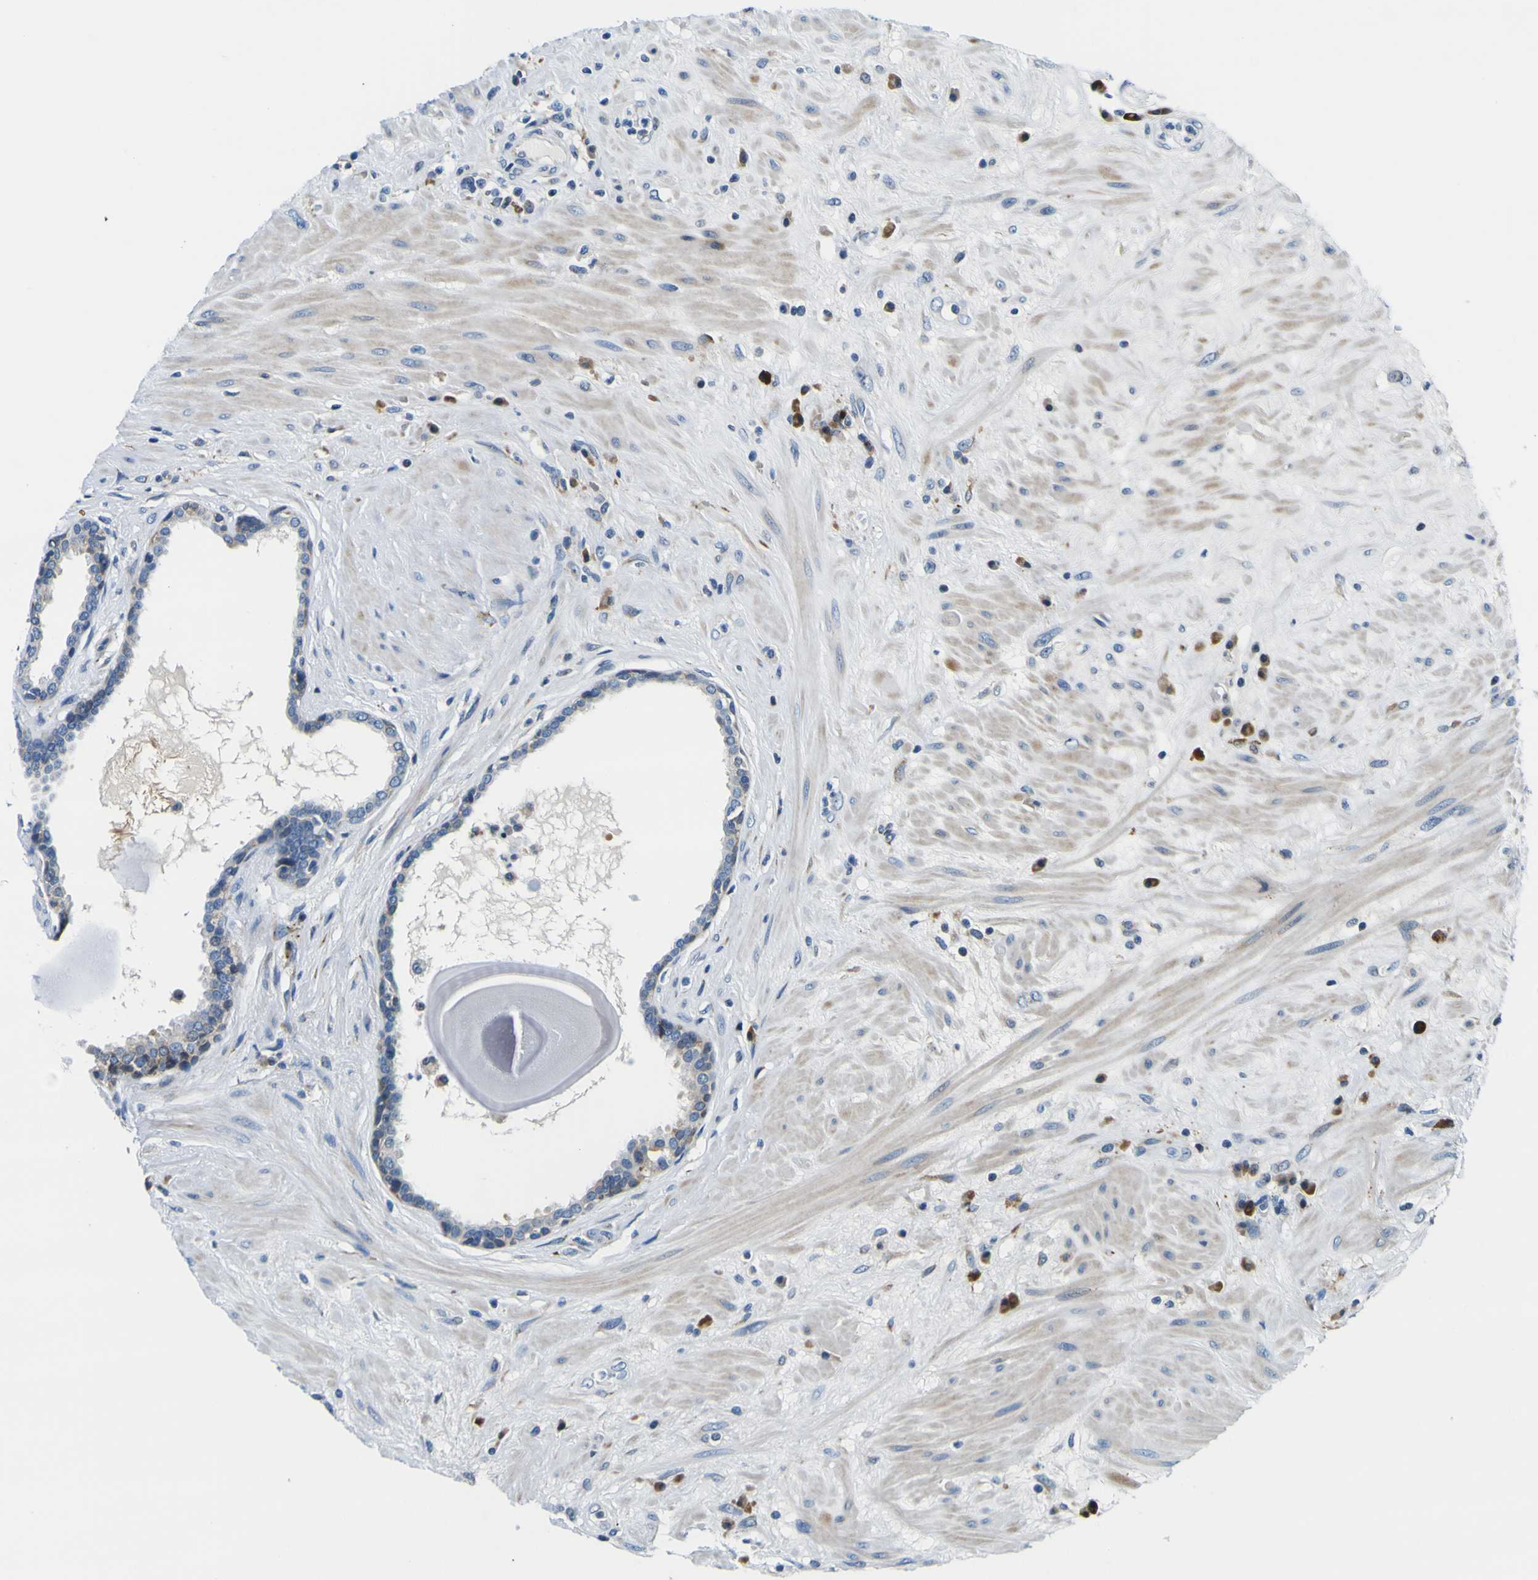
{"staining": {"intensity": "weak", "quantity": "<25%", "location": "cytoplasmic/membranous"}, "tissue": "seminal vesicle", "cell_type": "Glandular cells", "image_type": "normal", "snomed": [{"axis": "morphology", "description": "Normal tissue, NOS"}, {"axis": "topography", "description": "Seminal veicle"}], "caption": "Histopathology image shows no protein staining in glandular cells of benign seminal vesicle.", "gene": "NLRP3", "patient": {"sex": "male", "age": 61}}